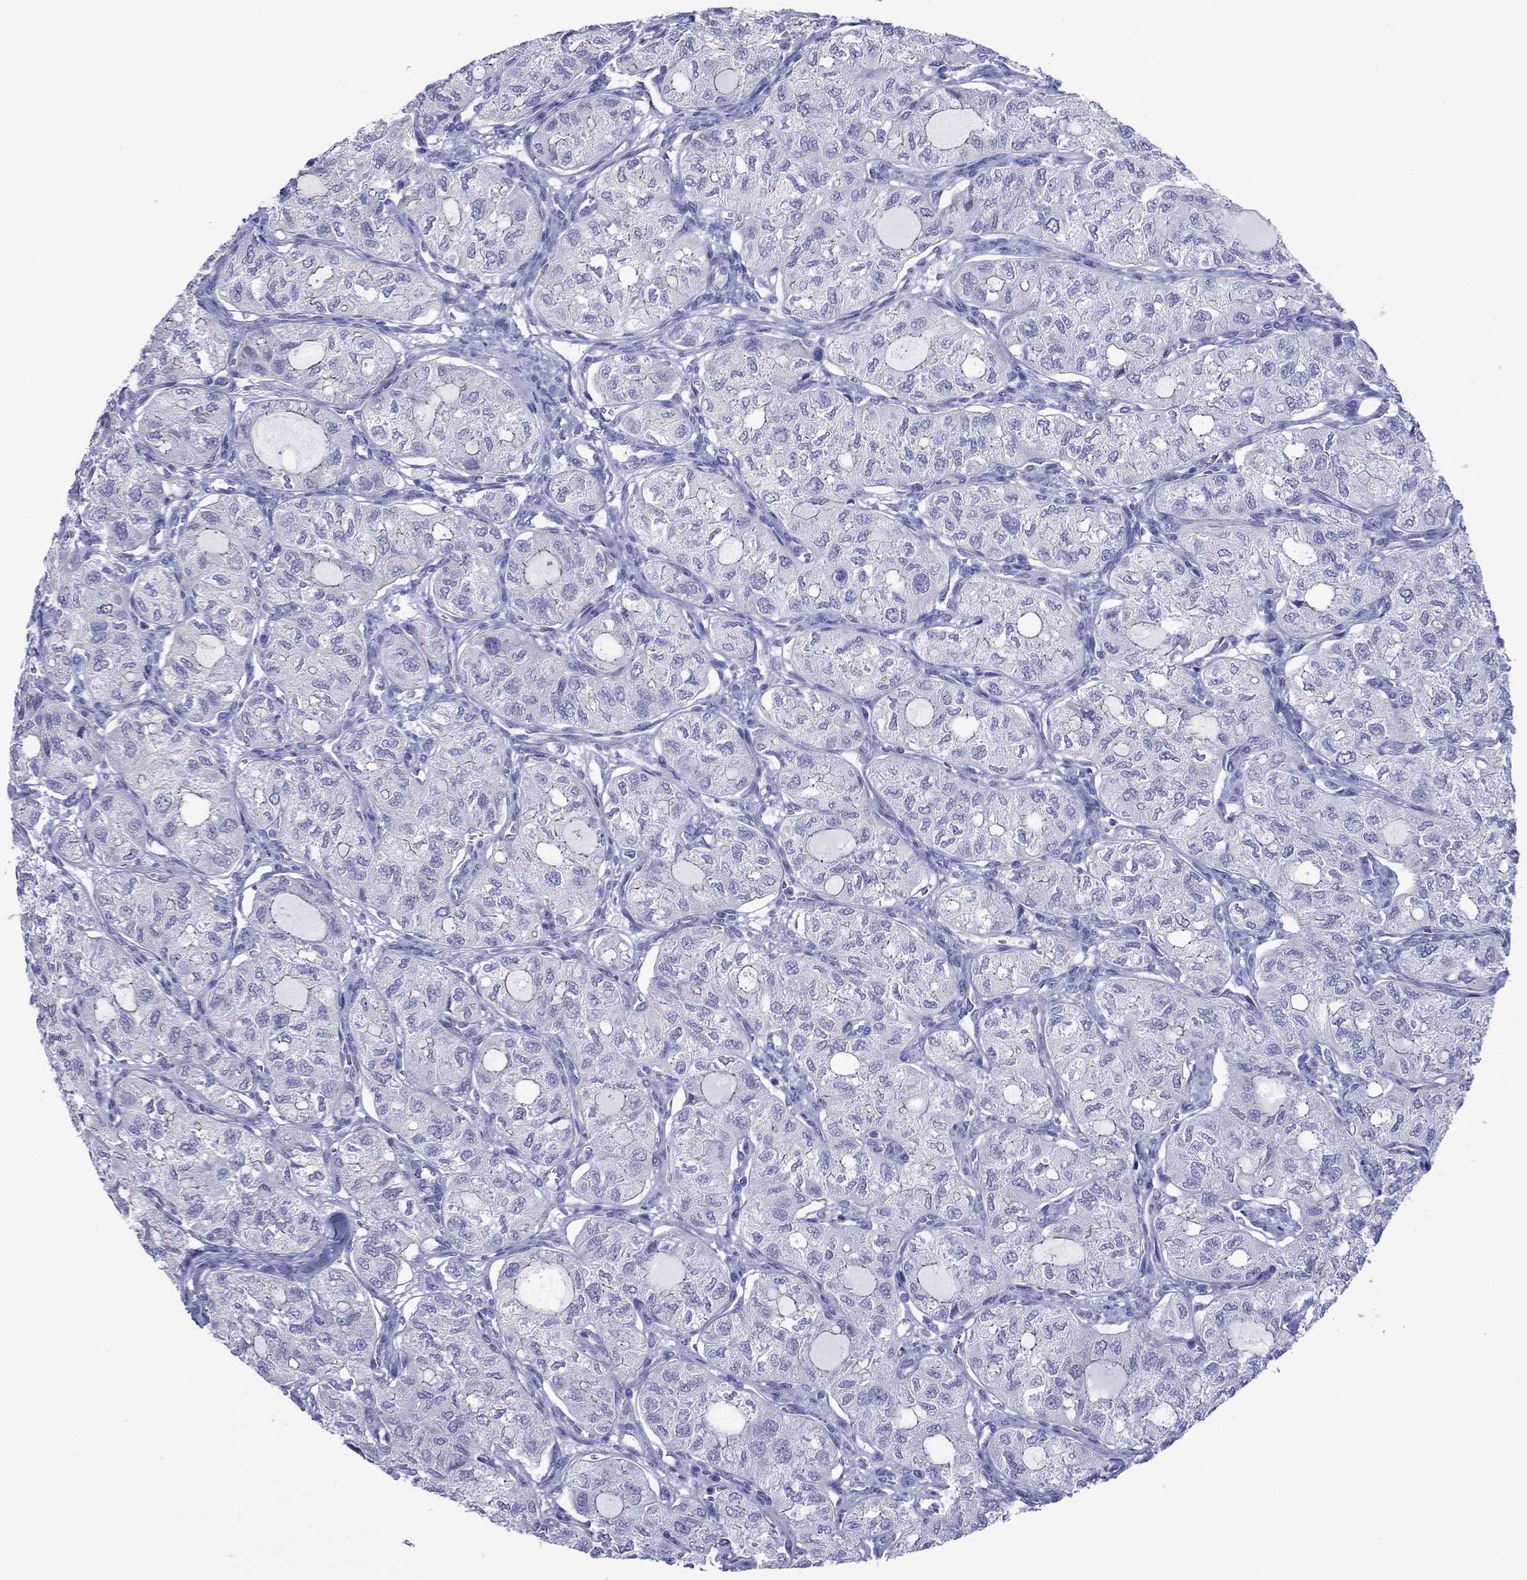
{"staining": {"intensity": "negative", "quantity": "none", "location": "none"}, "tissue": "thyroid cancer", "cell_type": "Tumor cells", "image_type": "cancer", "snomed": [{"axis": "morphology", "description": "Follicular adenoma carcinoma, NOS"}, {"axis": "topography", "description": "Thyroid gland"}], "caption": "Tumor cells show no significant expression in thyroid cancer.", "gene": "MLANA", "patient": {"sex": "male", "age": 75}}